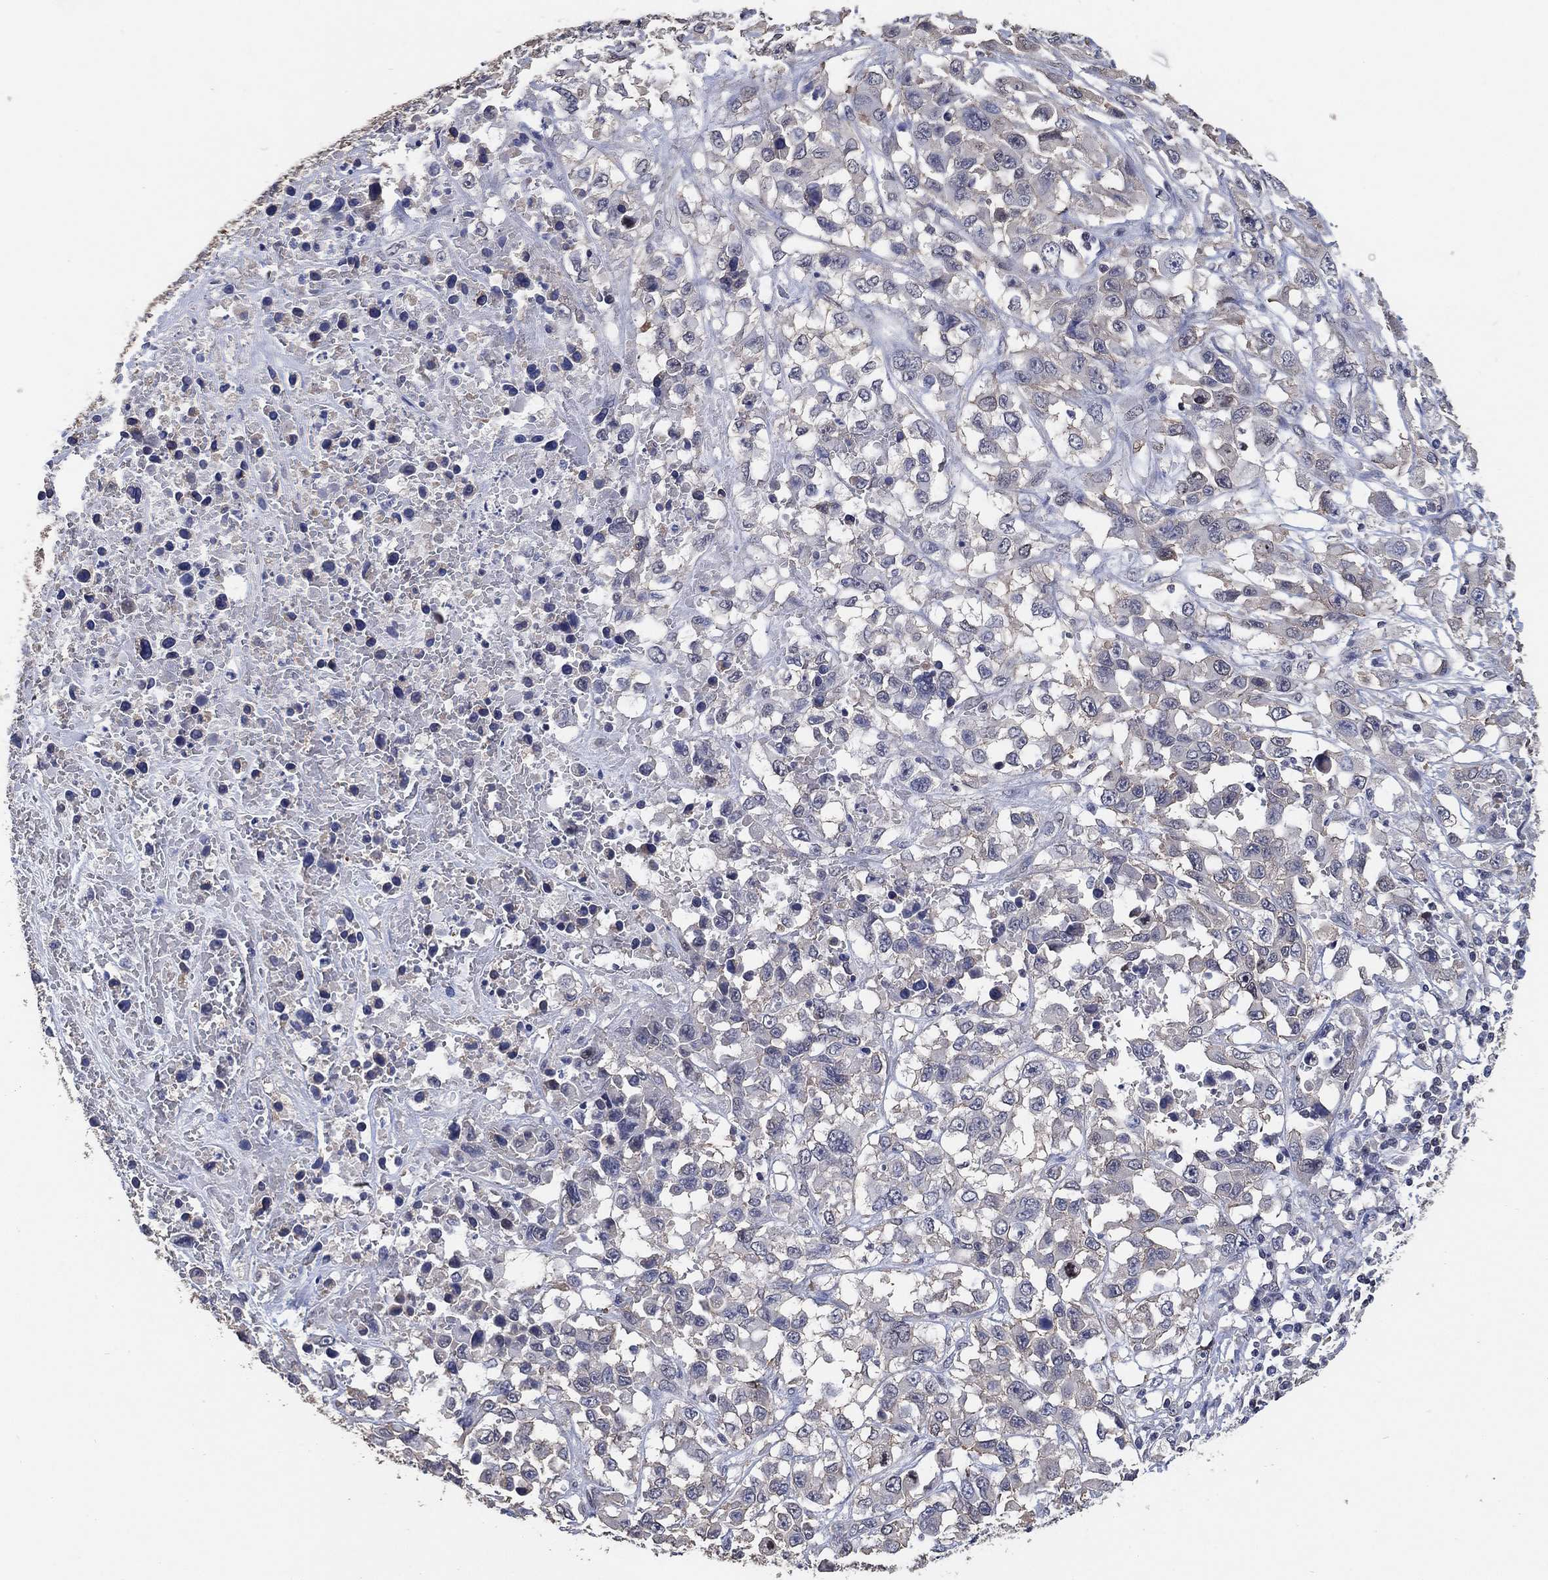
{"staining": {"intensity": "negative", "quantity": "none", "location": "none"}, "tissue": "liver cancer", "cell_type": "Tumor cells", "image_type": "cancer", "snomed": [{"axis": "morphology", "description": "Adenocarcinoma, NOS"}, {"axis": "morphology", "description": "Cholangiocarcinoma"}, {"axis": "topography", "description": "Liver"}], "caption": "Human cholangiocarcinoma (liver) stained for a protein using immunohistochemistry reveals no staining in tumor cells.", "gene": "KLK5", "patient": {"sex": "male", "age": 64}}